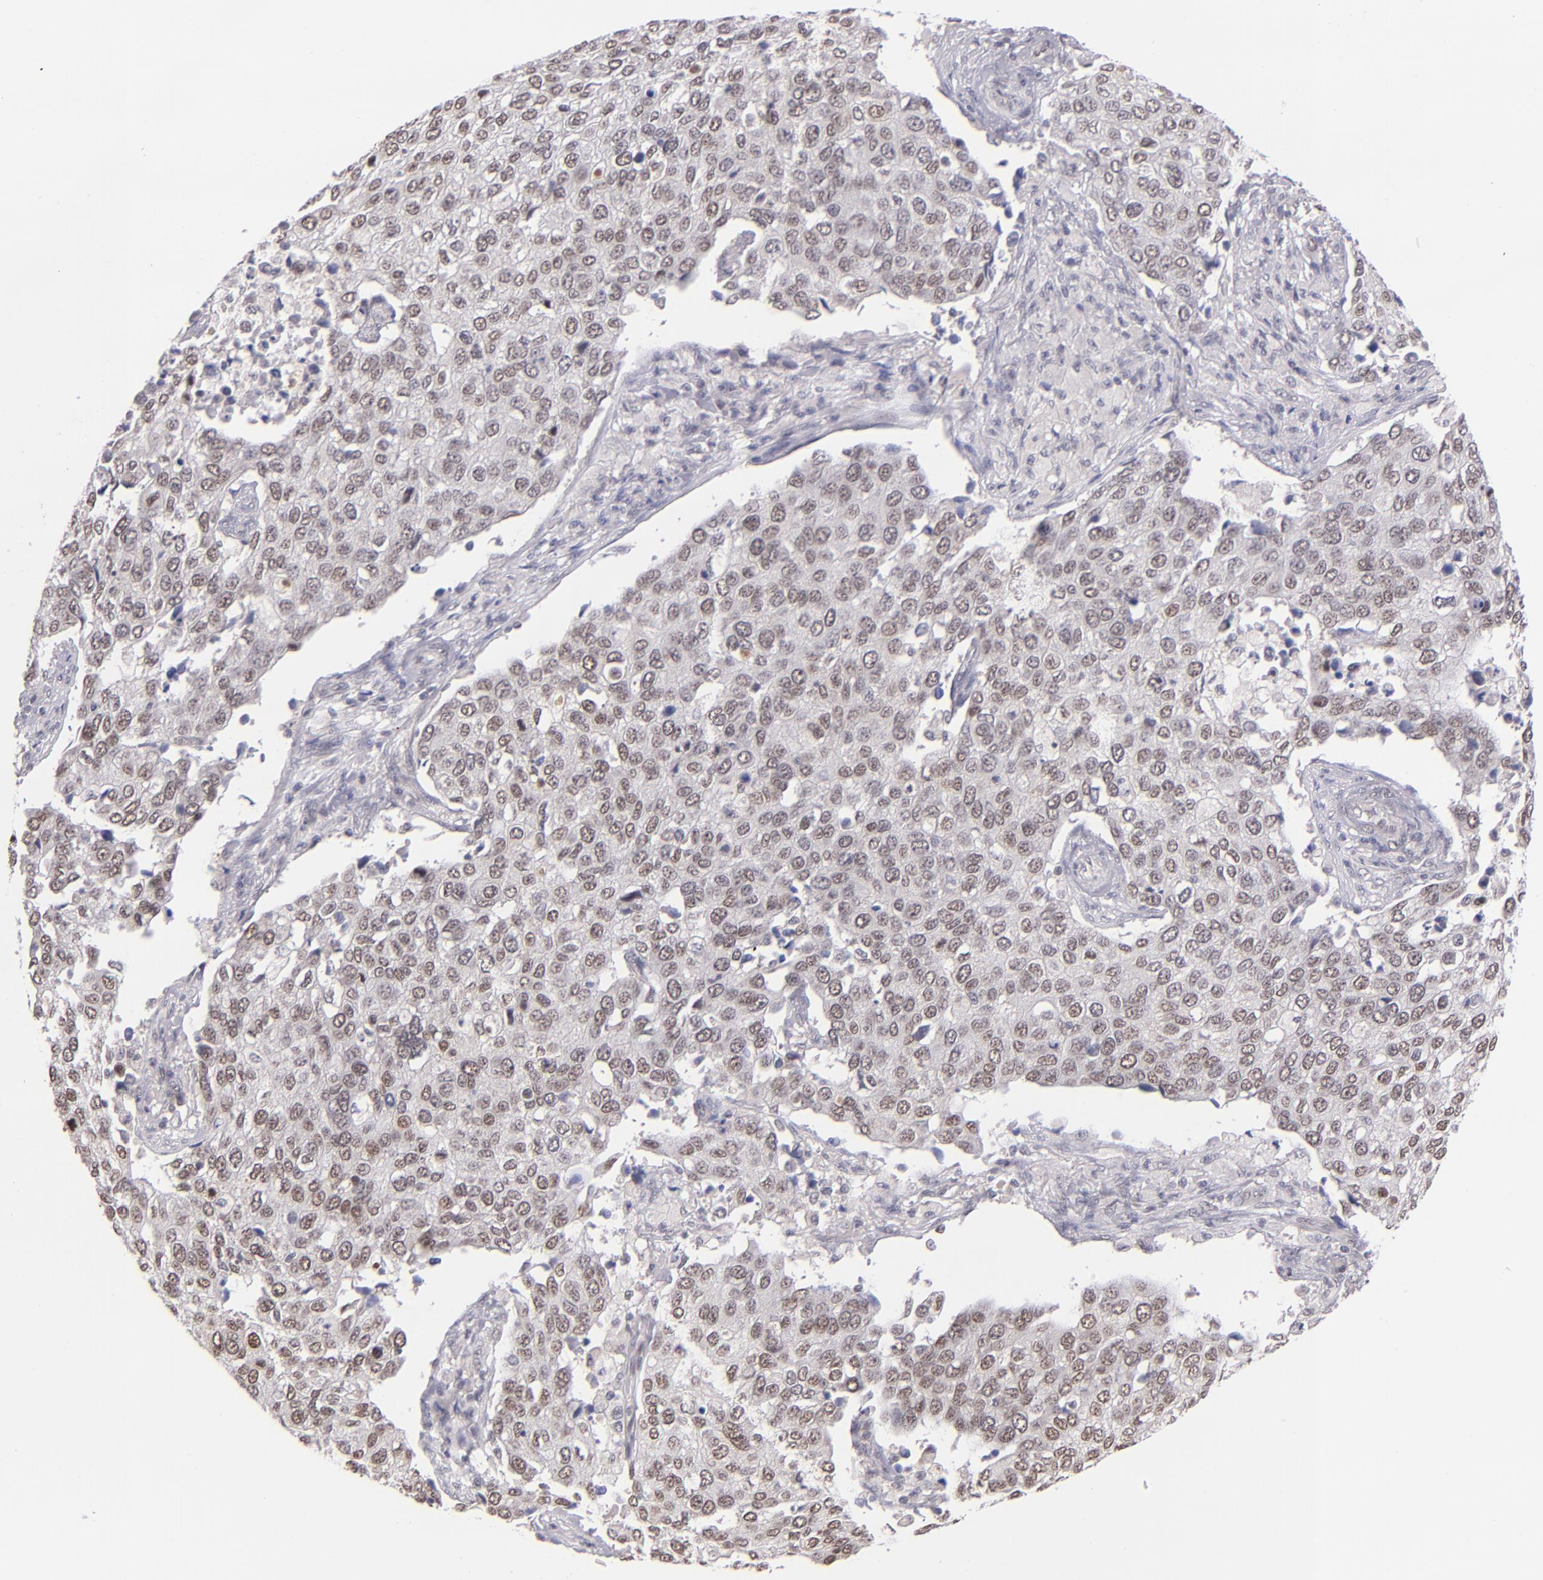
{"staining": {"intensity": "moderate", "quantity": ">75%", "location": "nuclear"}, "tissue": "cervical cancer", "cell_type": "Tumor cells", "image_type": "cancer", "snomed": [{"axis": "morphology", "description": "Squamous cell carcinoma, NOS"}, {"axis": "topography", "description": "Cervix"}], "caption": "An IHC micrograph of neoplastic tissue is shown. Protein staining in brown shows moderate nuclear positivity in cervical cancer (squamous cell carcinoma) within tumor cells. Immunohistochemistry (ihc) stains the protein of interest in brown and the nuclei are stained blue.", "gene": "ZNF148", "patient": {"sex": "female", "age": 54}}